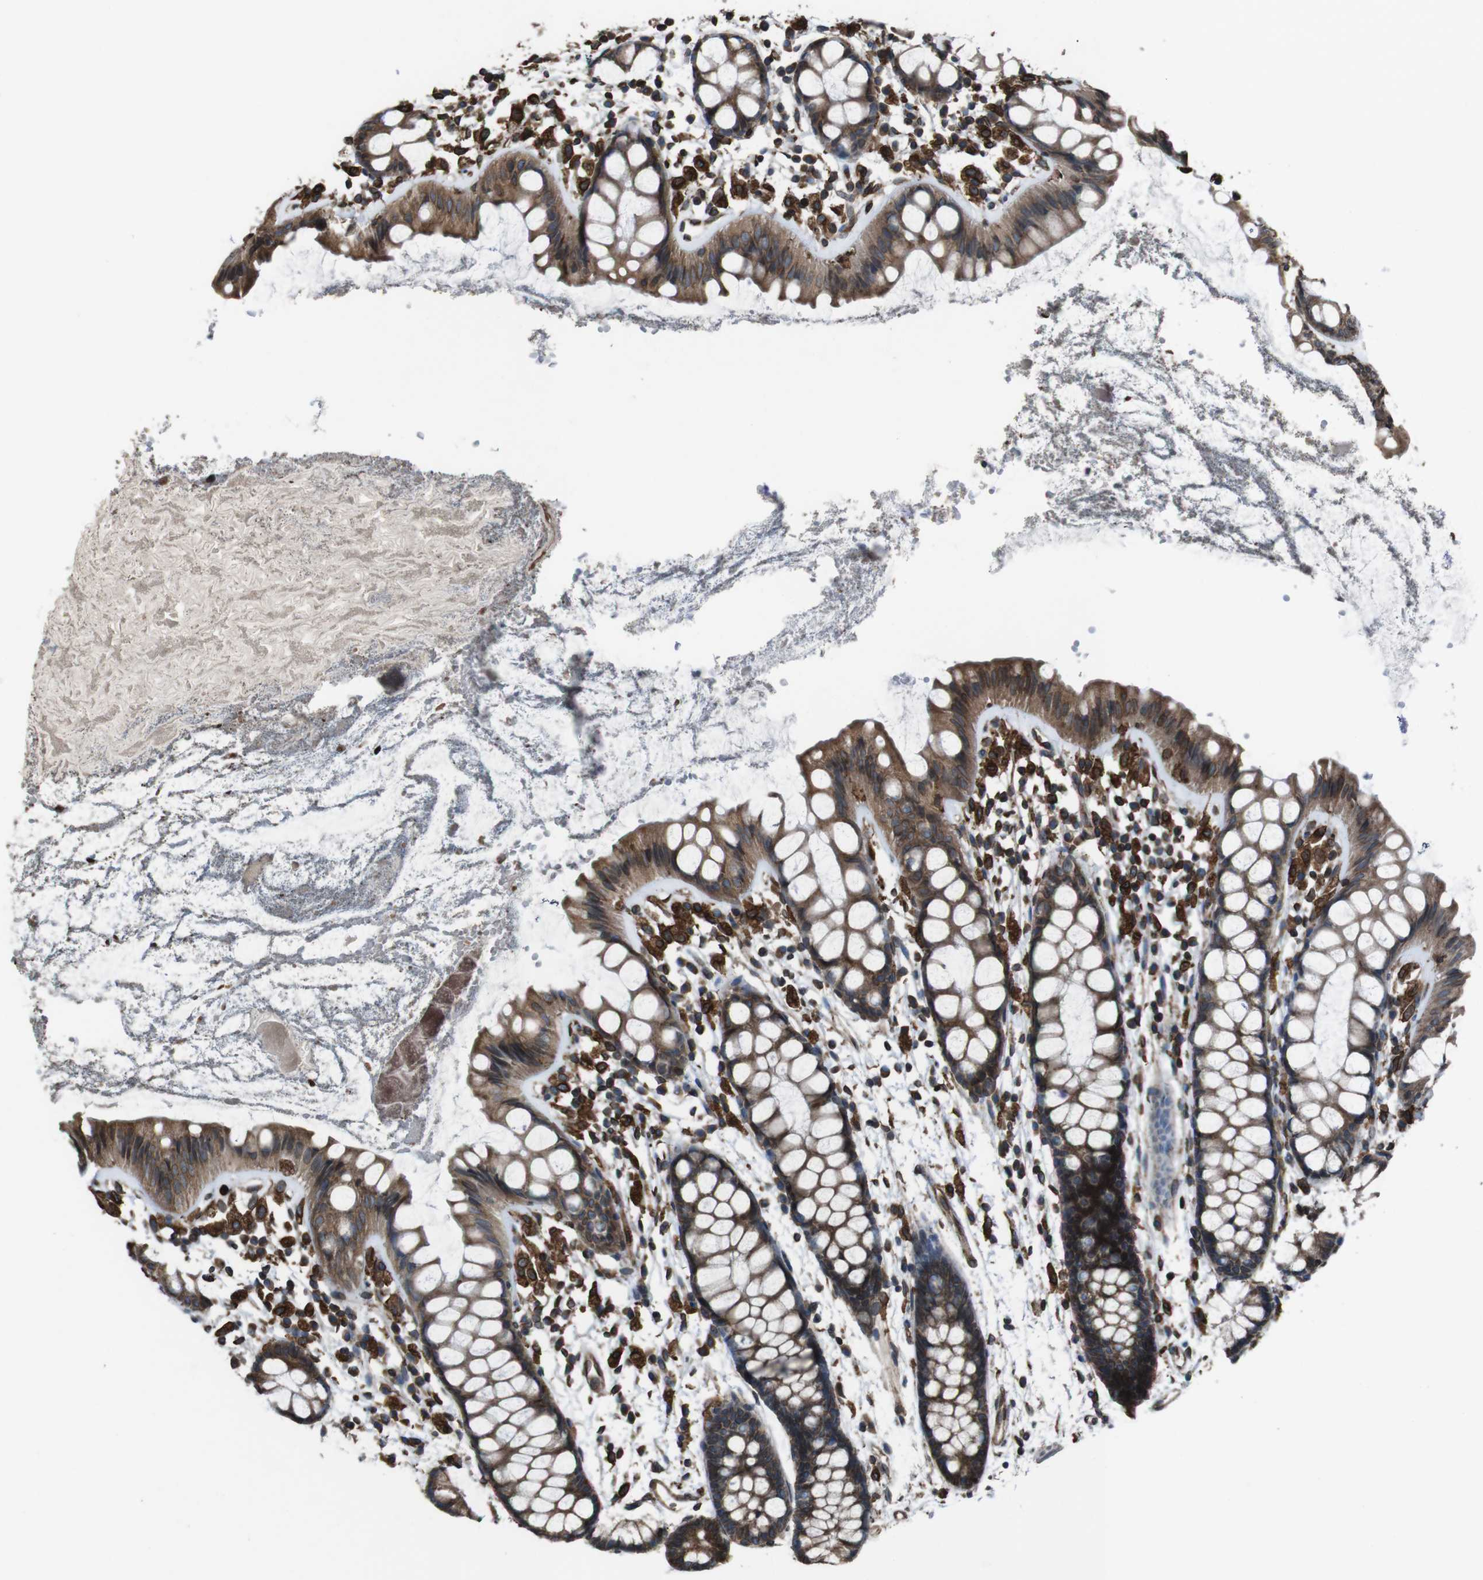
{"staining": {"intensity": "strong", "quantity": ">75%", "location": "cytoplasmic/membranous"}, "tissue": "rectum", "cell_type": "Glandular cells", "image_type": "normal", "snomed": [{"axis": "morphology", "description": "Normal tissue, NOS"}, {"axis": "topography", "description": "Rectum"}], "caption": "Protein staining reveals strong cytoplasmic/membranous expression in approximately >75% of glandular cells in benign rectum.", "gene": "APMAP", "patient": {"sex": "female", "age": 66}}